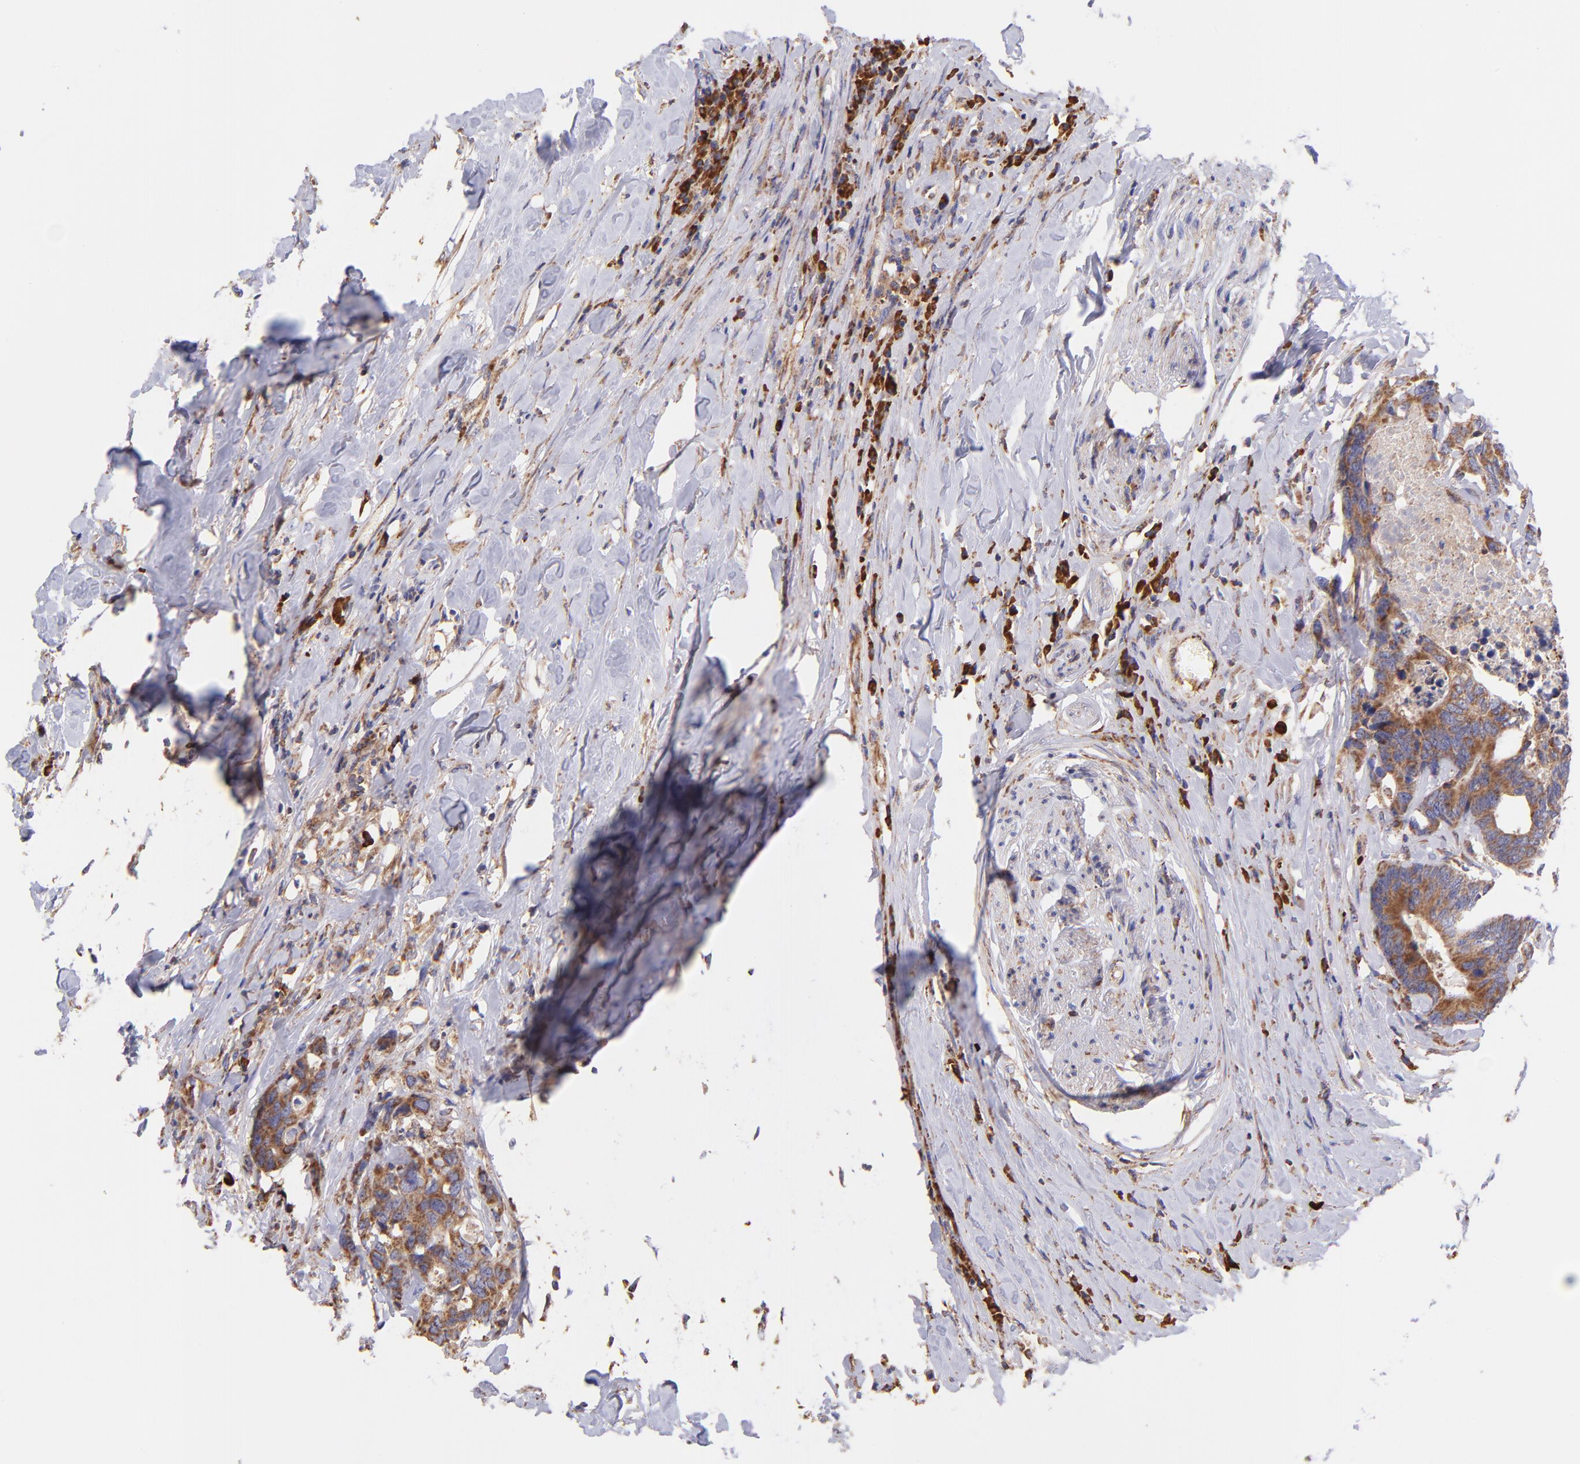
{"staining": {"intensity": "strong", "quantity": ">75%", "location": "cytoplasmic/membranous"}, "tissue": "colorectal cancer", "cell_type": "Tumor cells", "image_type": "cancer", "snomed": [{"axis": "morphology", "description": "Adenocarcinoma, NOS"}, {"axis": "topography", "description": "Rectum"}], "caption": "Brown immunohistochemical staining in human colorectal cancer (adenocarcinoma) exhibits strong cytoplasmic/membranous positivity in approximately >75% of tumor cells.", "gene": "PREX1", "patient": {"sex": "male", "age": 55}}